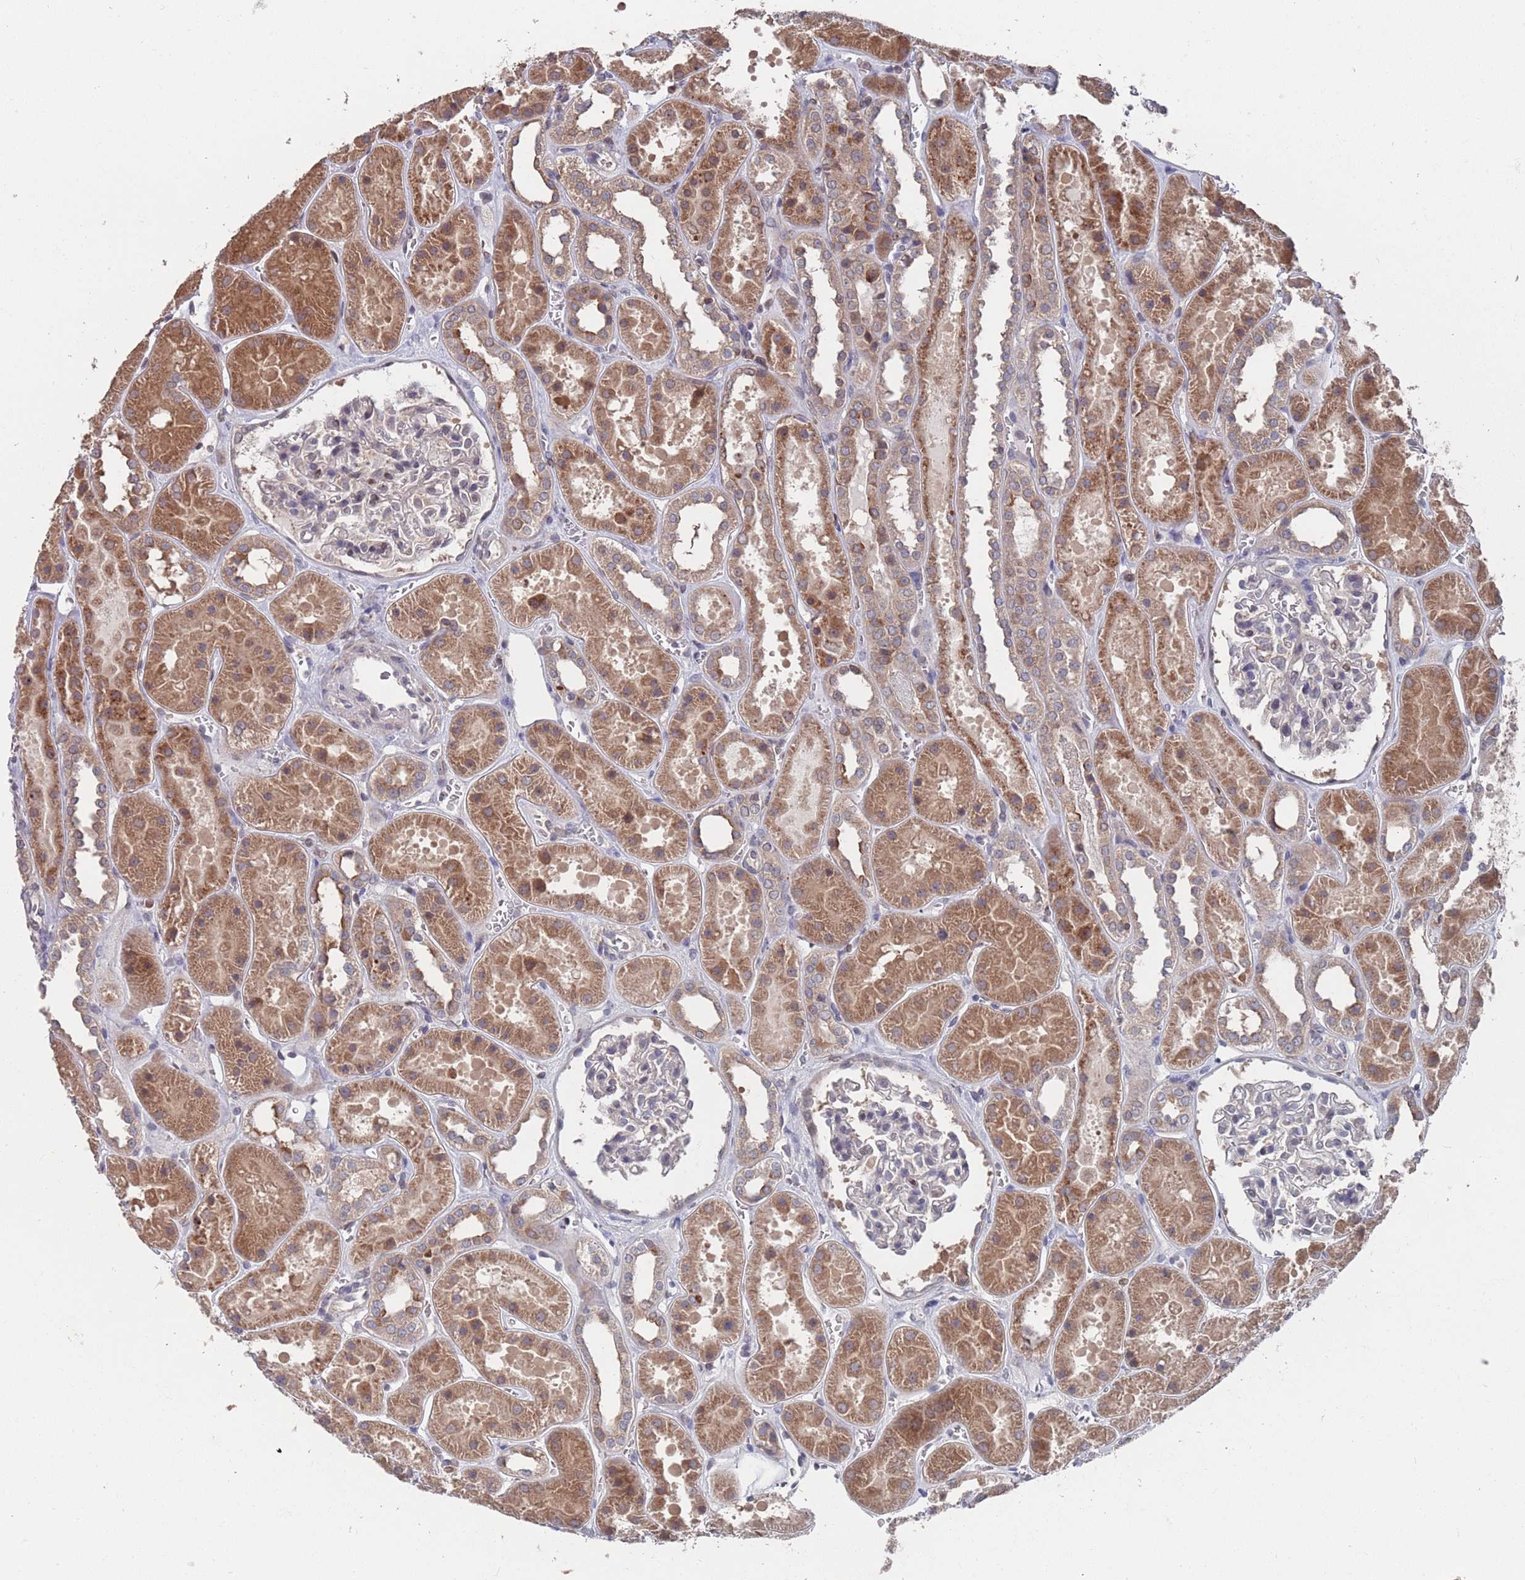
{"staining": {"intensity": "moderate", "quantity": "<25%", "location": "cytoplasmic/membranous"}, "tissue": "kidney", "cell_type": "Cells in glomeruli", "image_type": "normal", "snomed": [{"axis": "morphology", "description": "Normal tissue, NOS"}, {"axis": "topography", "description": "Kidney"}], "caption": "Immunohistochemistry (IHC) image of normal kidney: kidney stained using IHC shows low levels of moderate protein expression localized specifically in the cytoplasmic/membranous of cells in glomeruli, appearing as a cytoplasmic/membranous brown color.", "gene": "SDHAF3", "patient": {"sex": "female", "age": 41}}